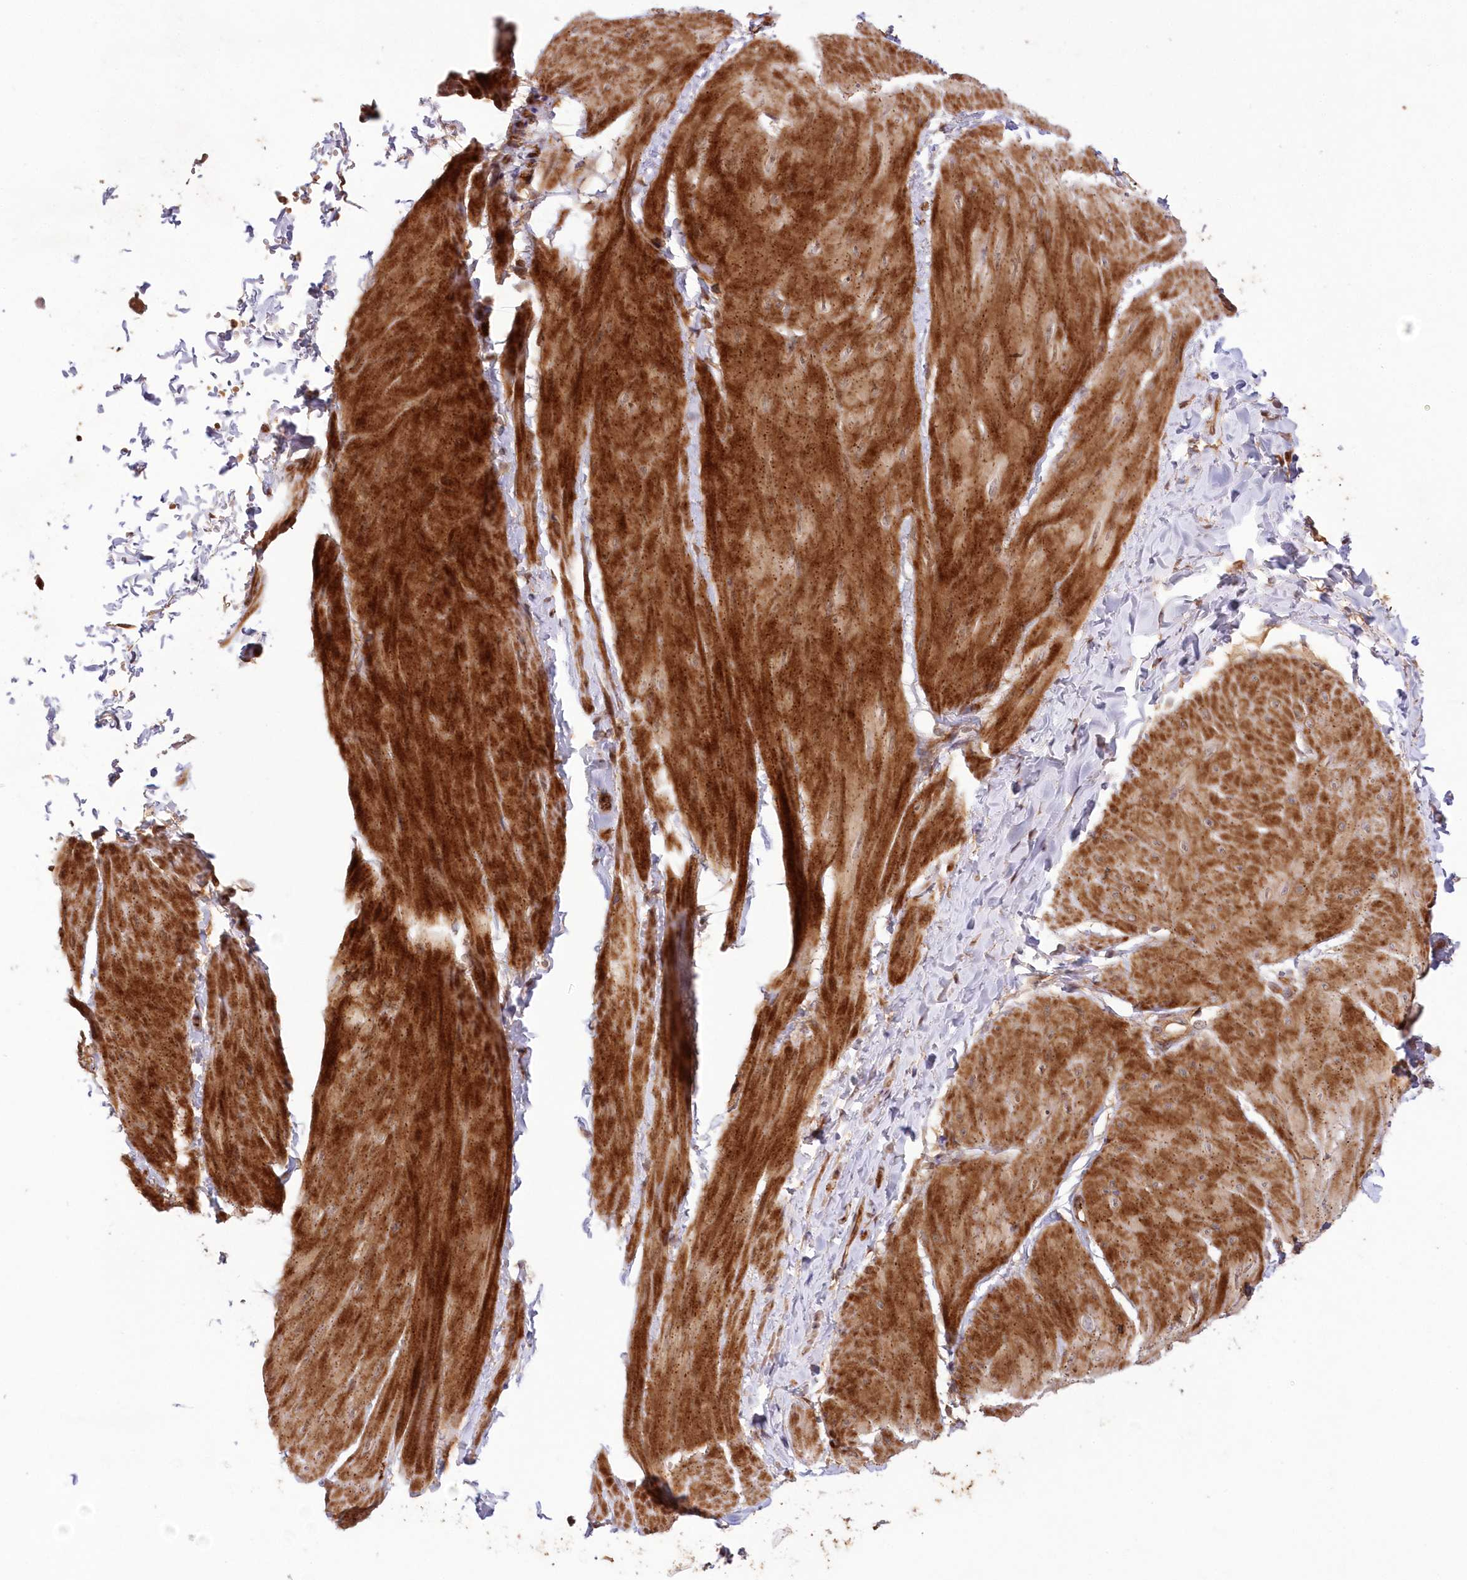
{"staining": {"intensity": "strong", "quantity": ">75%", "location": "cytoplasmic/membranous"}, "tissue": "smooth muscle", "cell_type": "Smooth muscle cells", "image_type": "normal", "snomed": [{"axis": "morphology", "description": "Urothelial carcinoma, High grade"}, {"axis": "topography", "description": "Urinary bladder"}], "caption": "Protein staining of benign smooth muscle shows strong cytoplasmic/membranous staining in approximately >75% of smooth muscle cells.", "gene": "UBTD2", "patient": {"sex": "male", "age": 46}}